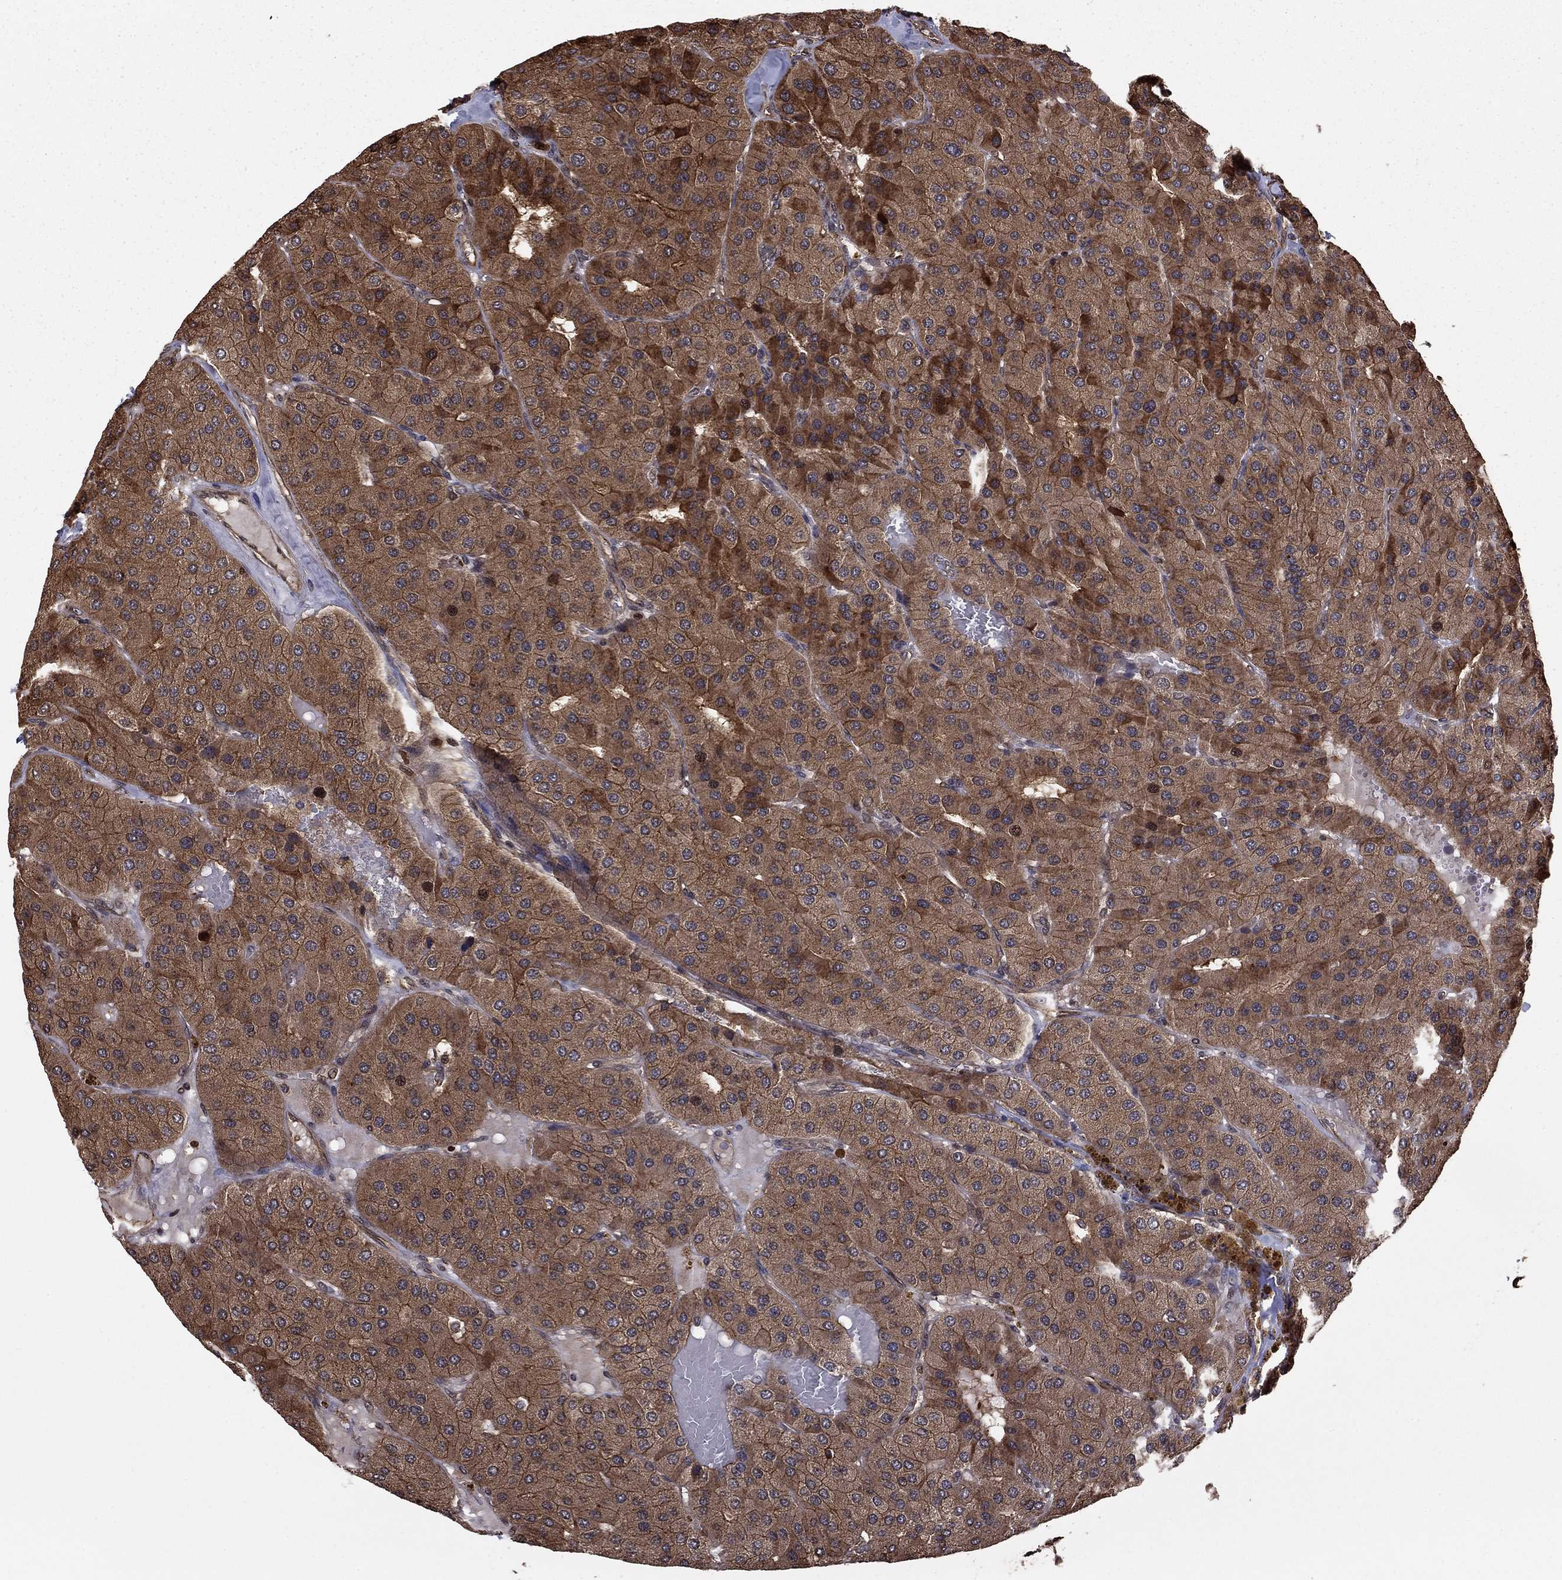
{"staining": {"intensity": "moderate", "quantity": ">75%", "location": "cytoplasmic/membranous"}, "tissue": "parathyroid gland", "cell_type": "Glandular cells", "image_type": "normal", "snomed": [{"axis": "morphology", "description": "Normal tissue, NOS"}, {"axis": "morphology", "description": "Adenoma, NOS"}, {"axis": "topography", "description": "Parathyroid gland"}], "caption": "Immunohistochemistry (IHC) histopathology image of benign human parathyroid gland stained for a protein (brown), which demonstrates medium levels of moderate cytoplasmic/membranous expression in approximately >75% of glandular cells.", "gene": "GYG1", "patient": {"sex": "female", "age": 86}}